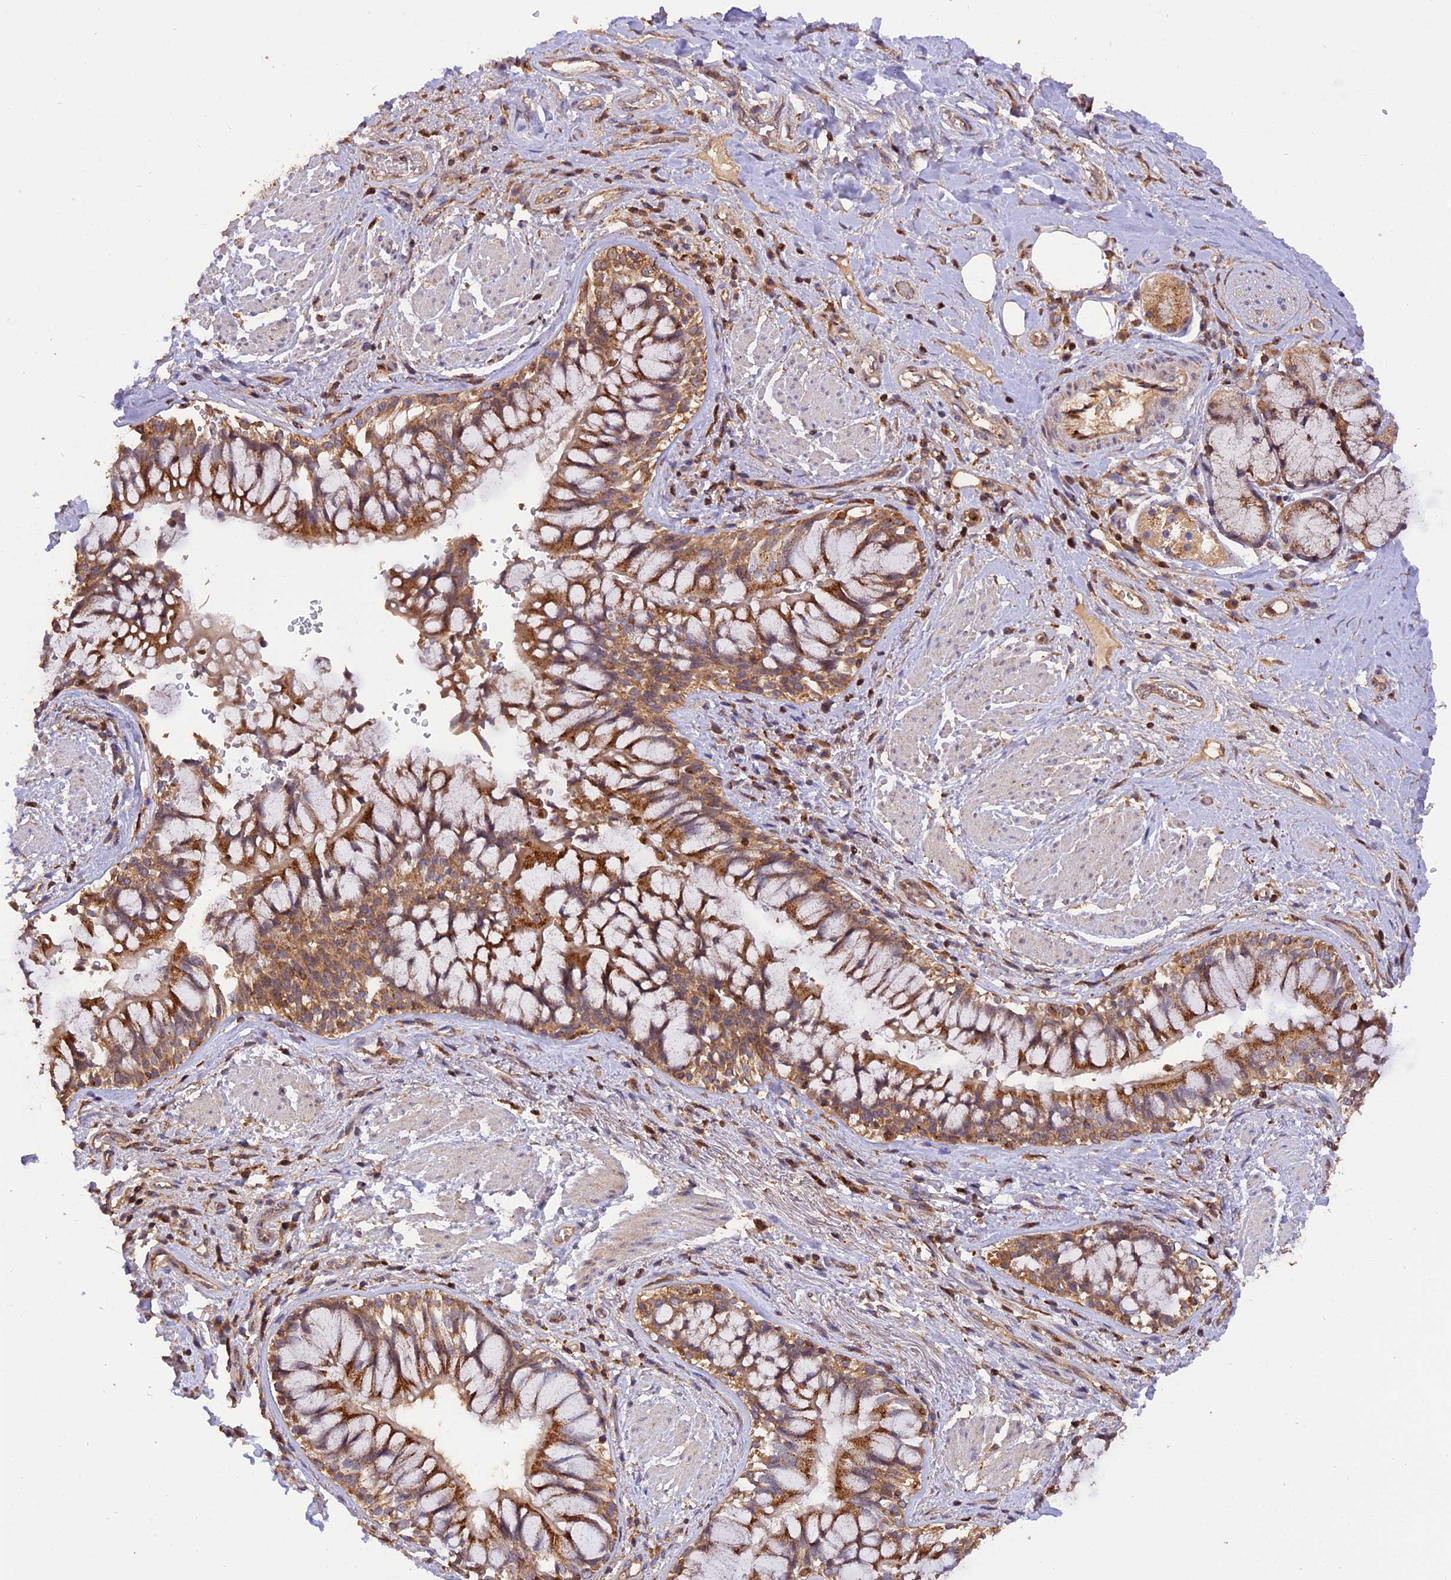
{"staining": {"intensity": "negative", "quantity": "none", "location": "none"}, "tissue": "adipose tissue", "cell_type": "Adipocytes", "image_type": "normal", "snomed": [{"axis": "morphology", "description": "Normal tissue, NOS"}, {"axis": "morphology", "description": "Squamous cell carcinoma, NOS"}, {"axis": "topography", "description": "Bronchus"}, {"axis": "topography", "description": "Lung"}], "caption": "High magnification brightfield microscopy of benign adipose tissue stained with DAB (brown) and counterstained with hematoxylin (blue): adipocytes show no significant staining. (DAB immunohistochemistry (IHC), high magnification).", "gene": "PEX3", "patient": {"sex": "male", "age": 64}}